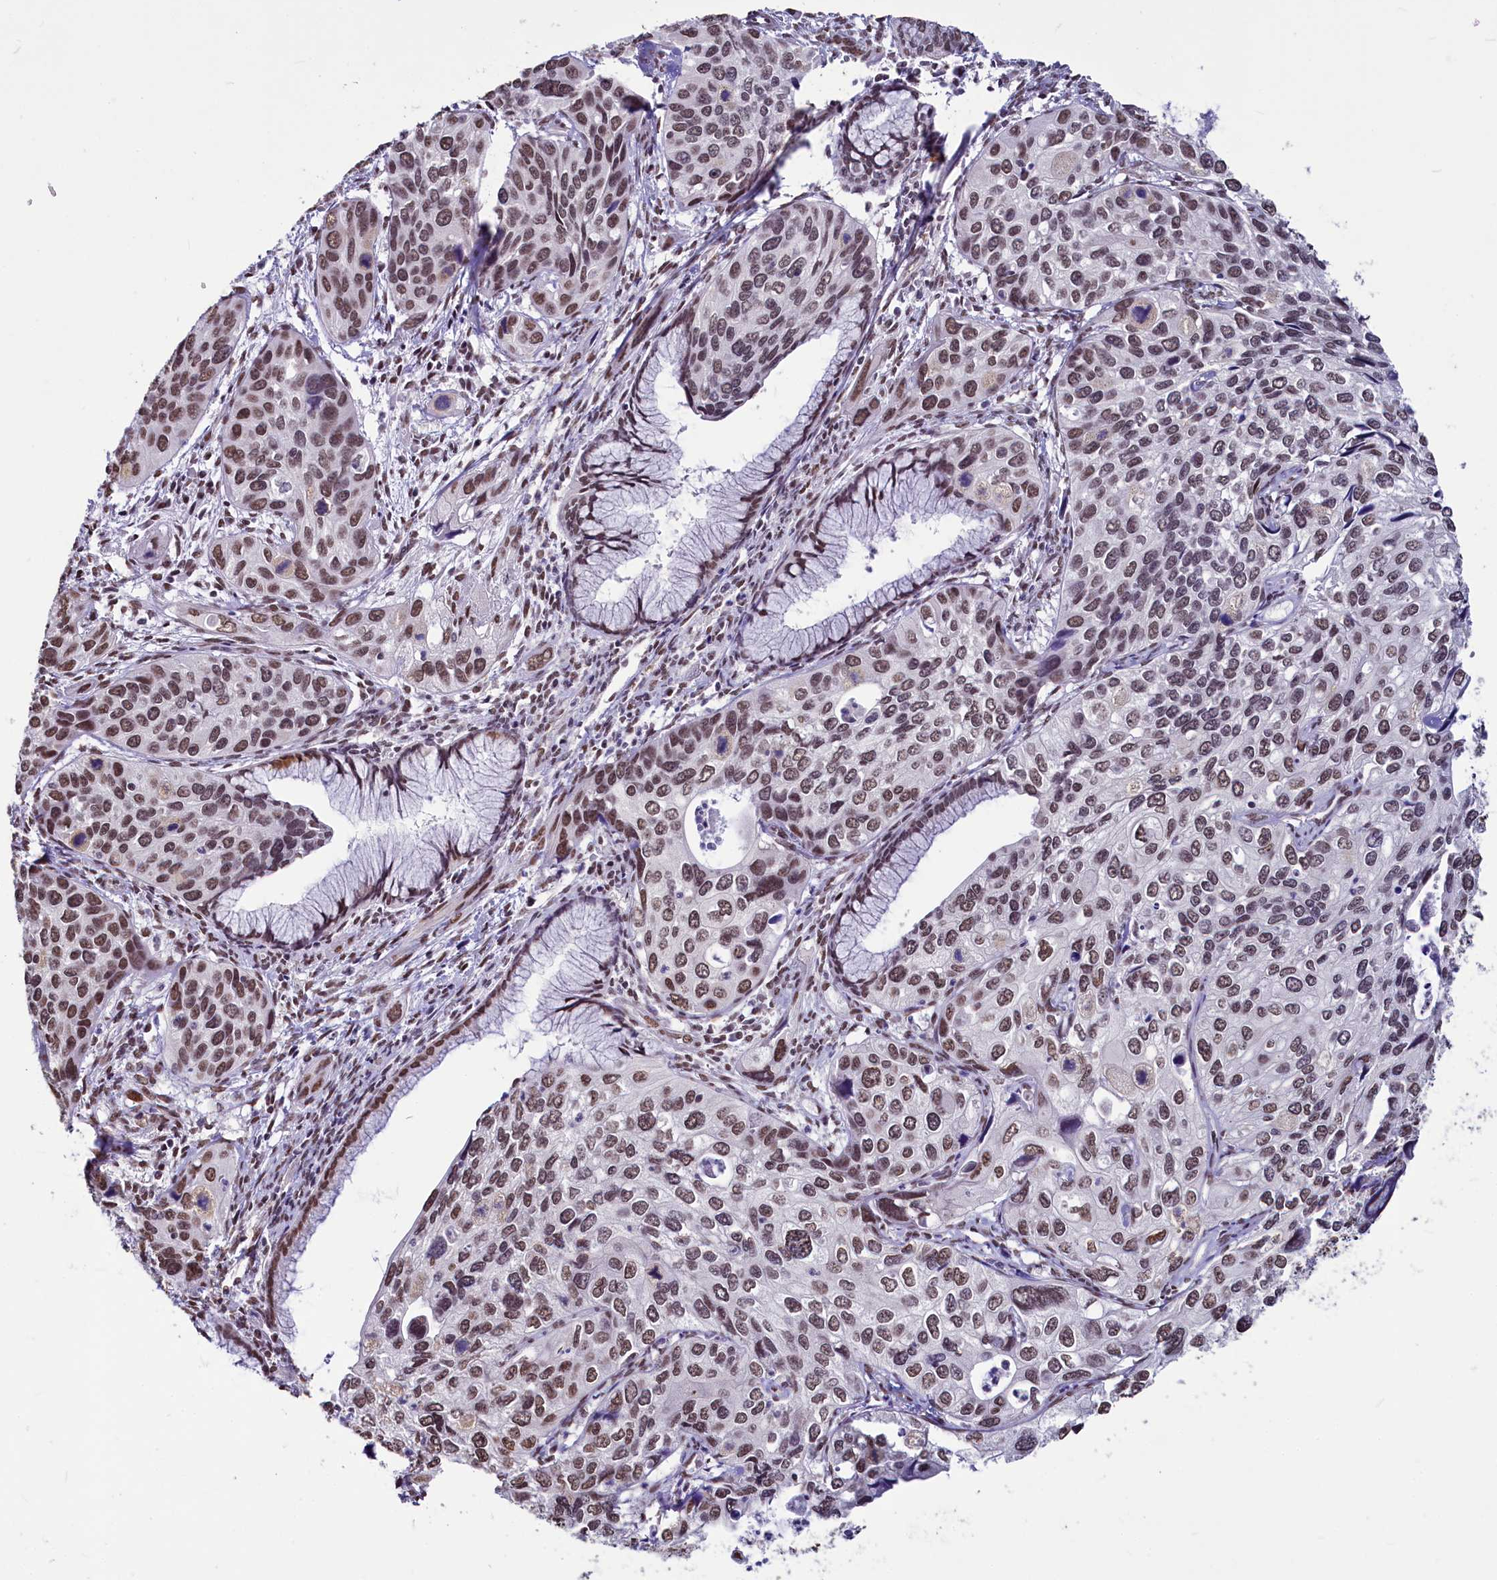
{"staining": {"intensity": "moderate", "quantity": ">75%", "location": "nuclear"}, "tissue": "cervical cancer", "cell_type": "Tumor cells", "image_type": "cancer", "snomed": [{"axis": "morphology", "description": "Squamous cell carcinoma, NOS"}, {"axis": "topography", "description": "Cervix"}], "caption": "Brown immunohistochemical staining in squamous cell carcinoma (cervical) demonstrates moderate nuclear positivity in approximately >75% of tumor cells.", "gene": "PARPBP", "patient": {"sex": "female", "age": 55}}